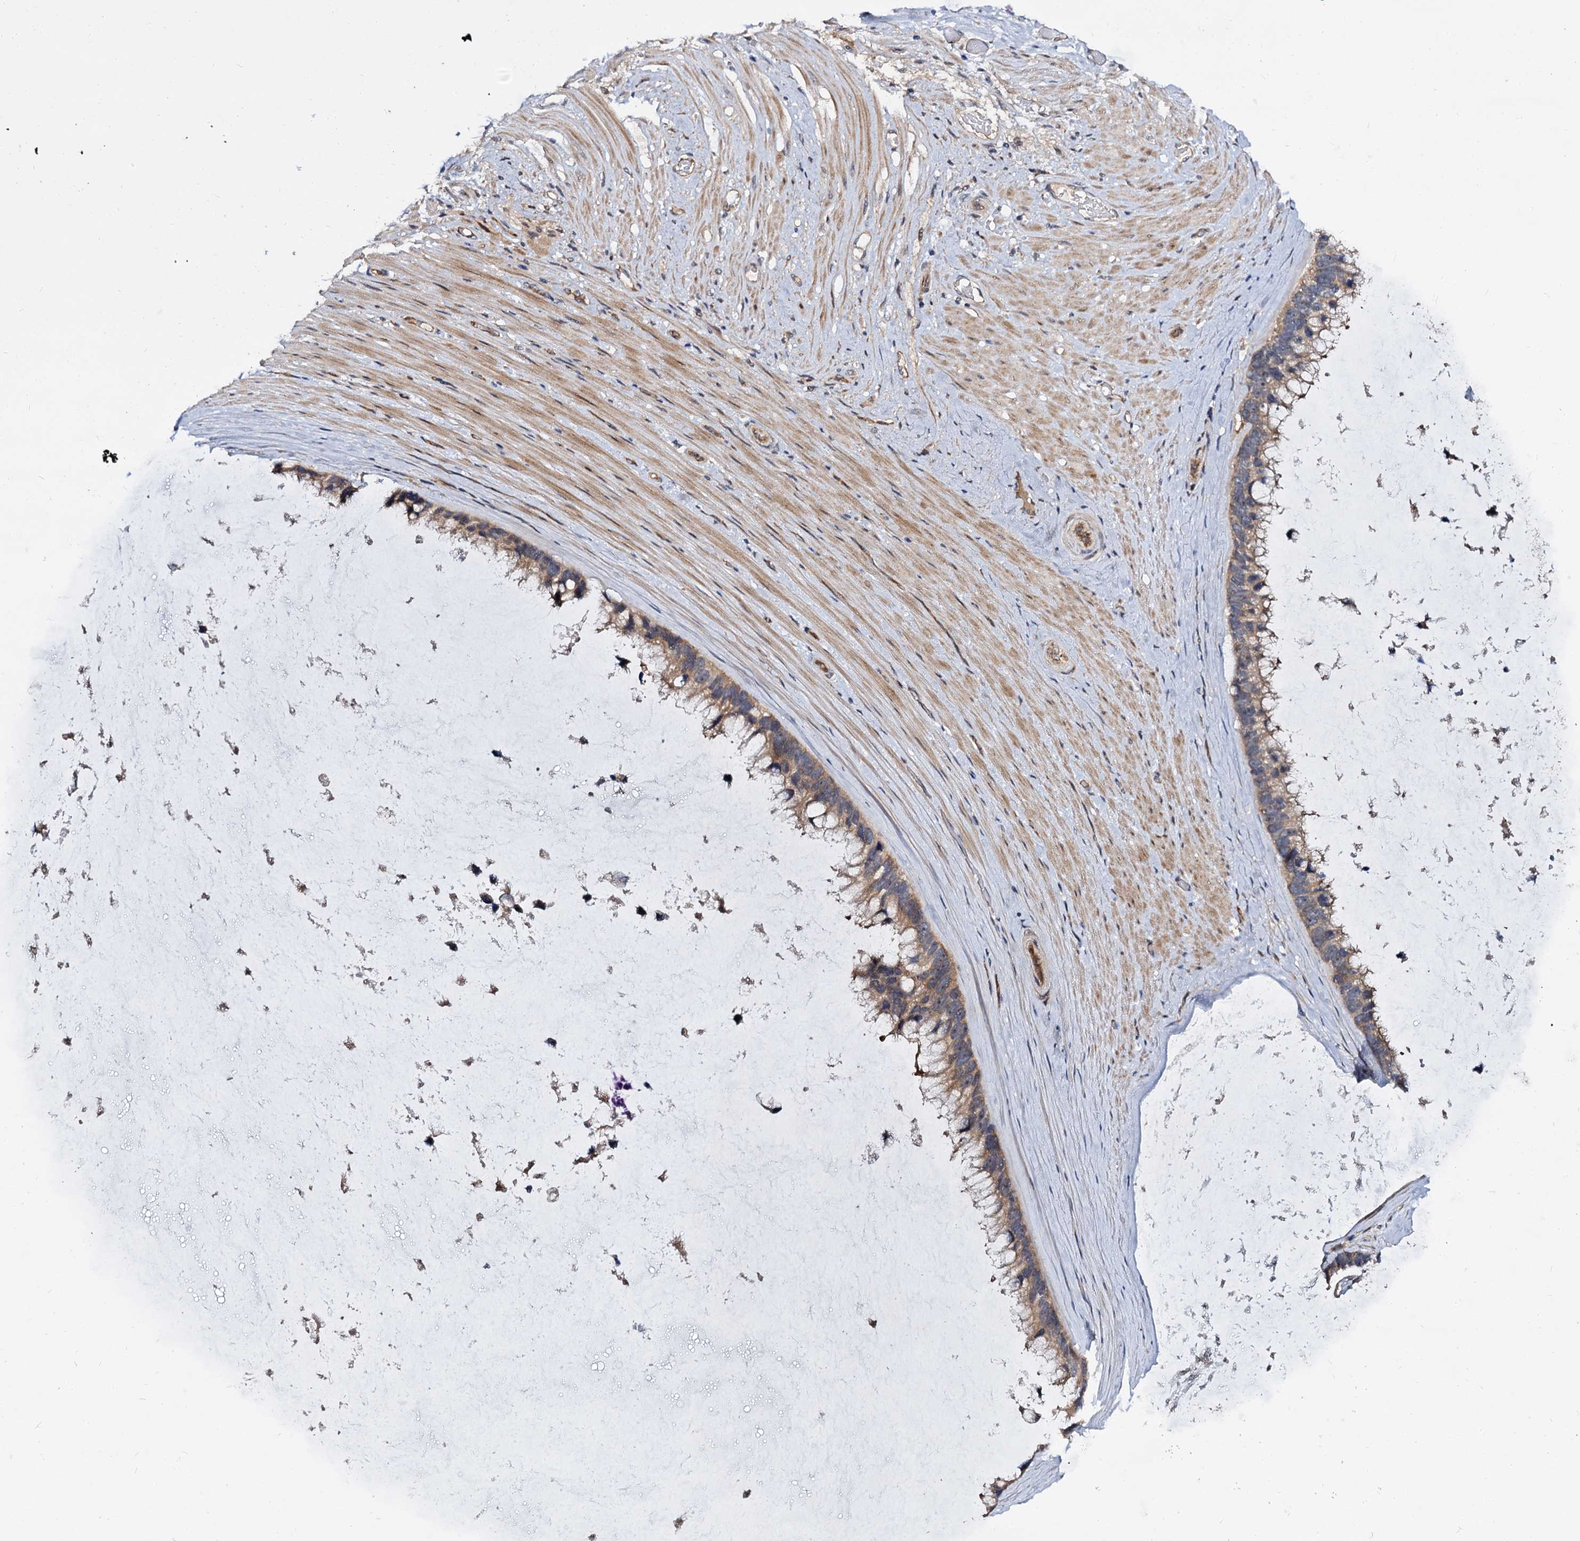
{"staining": {"intensity": "moderate", "quantity": ">75%", "location": "cytoplasmic/membranous"}, "tissue": "ovarian cancer", "cell_type": "Tumor cells", "image_type": "cancer", "snomed": [{"axis": "morphology", "description": "Cystadenocarcinoma, mucinous, NOS"}, {"axis": "topography", "description": "Ovary"}], "caption": "Immunohistochemical staining of mucinous cystadenocarcinoma (ovarian) reveals medium levels of moderate cytoplasmic/membranous staining in approximately >75% of tumor cells. (DAB IHC, brown staining for protein, blue staining for nuclei).", "gene": "WWC3", "patient": {"sex": "female", "age": 39}}